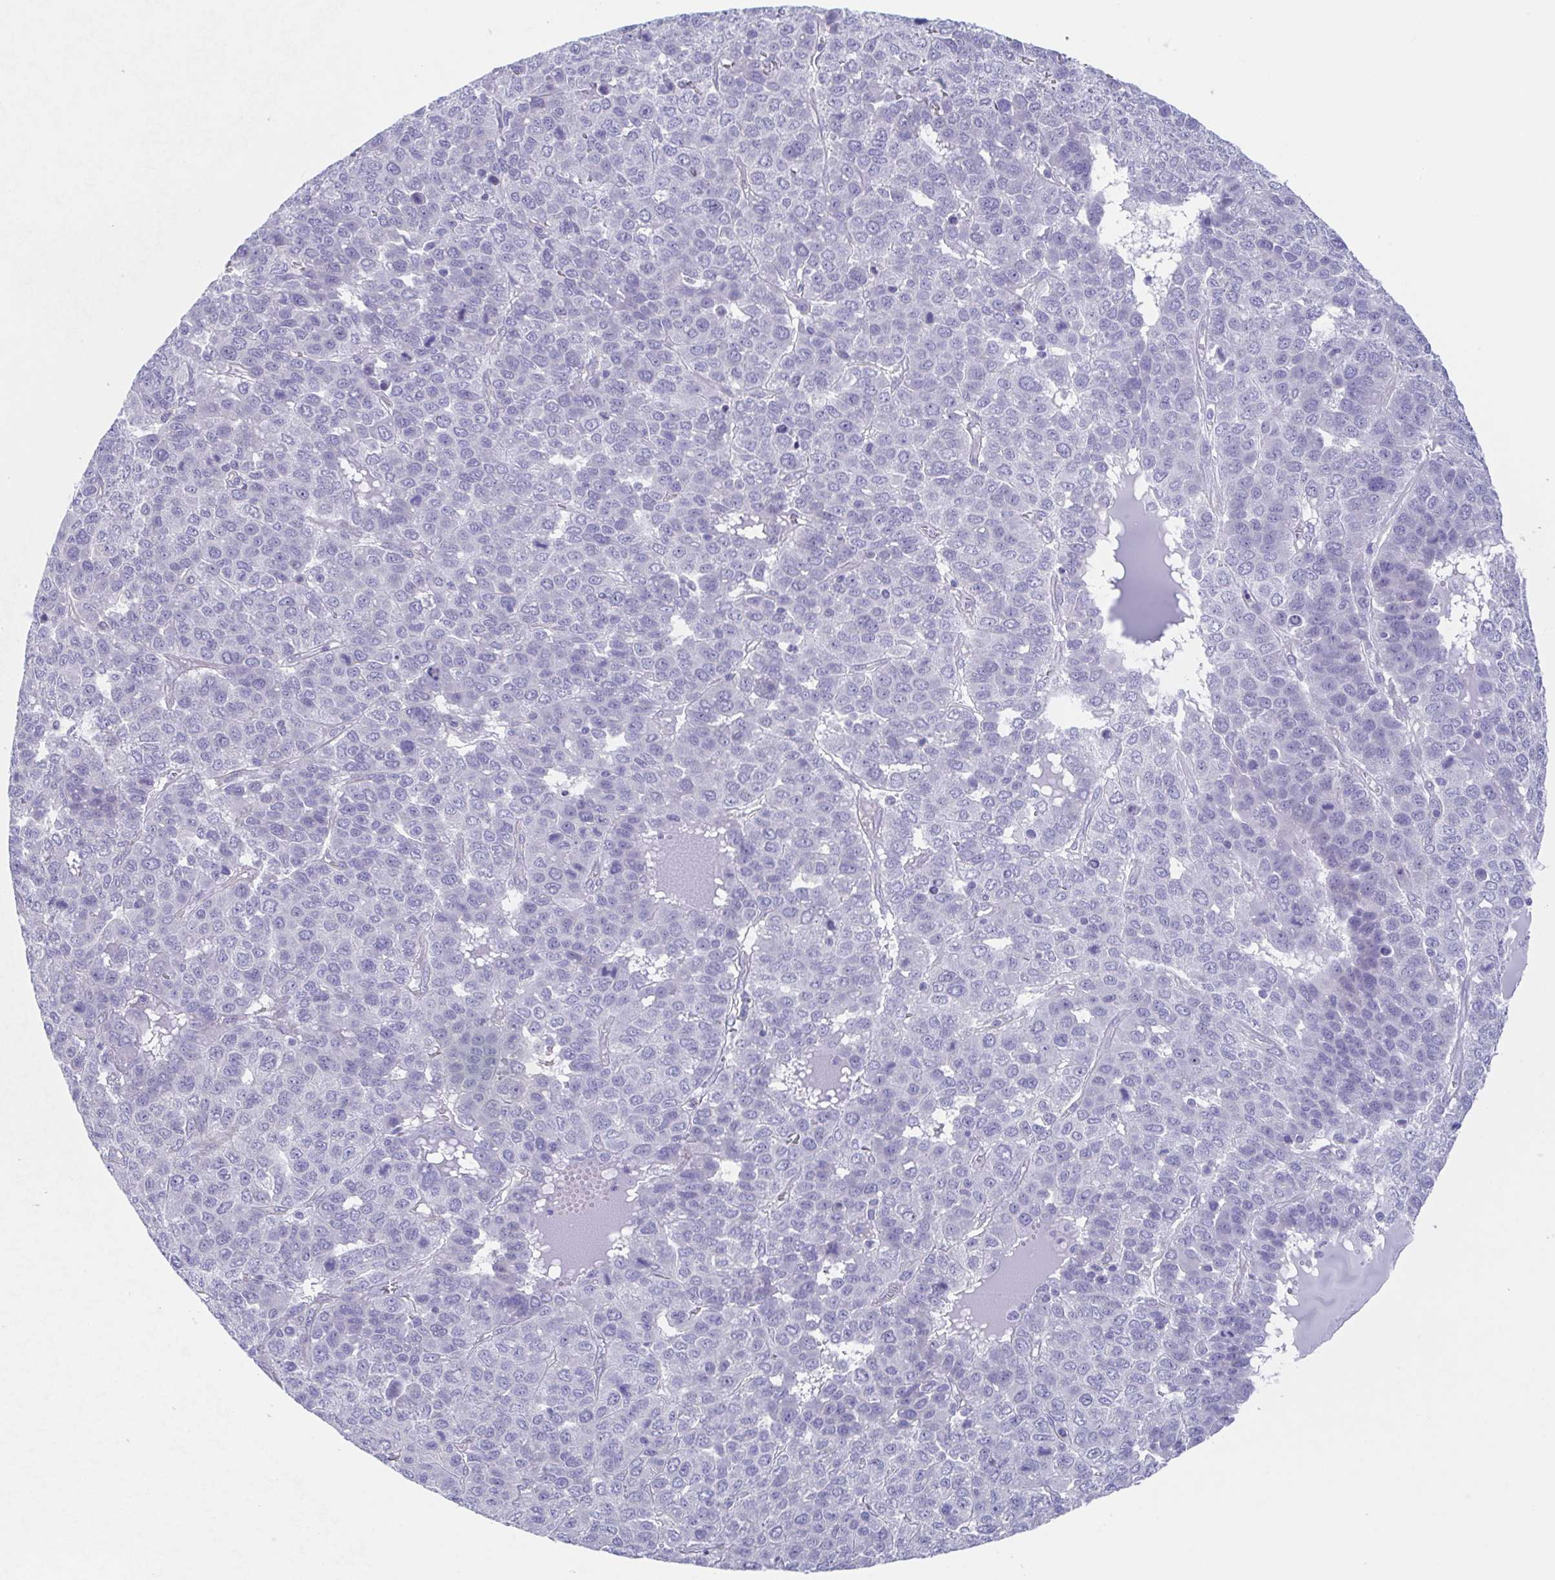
{"staining": {"intensity": "negative", "quantity": "none", "location": "none"}, "tissue": "liver cancer", "cell_type": "Tumor cells", "image_type": "cancer", "snomed": [{"axis": "morphology", "description": "Carcinoma, Hepatocellular, NOS"}, {"axis": "topography", "description": "Liver"}], "caption": "A high-resolution photomicrograph shows IHC staining of liver cancer, which exhibits no significant expression in tumor cells. (Stains: DAB immunohistochemistry with hematoxylin counter stain, Microscopy: brightfield microscopy at high magnification).", "gene": "TEX12", "patient": {"sex": "male", "age": 69}}